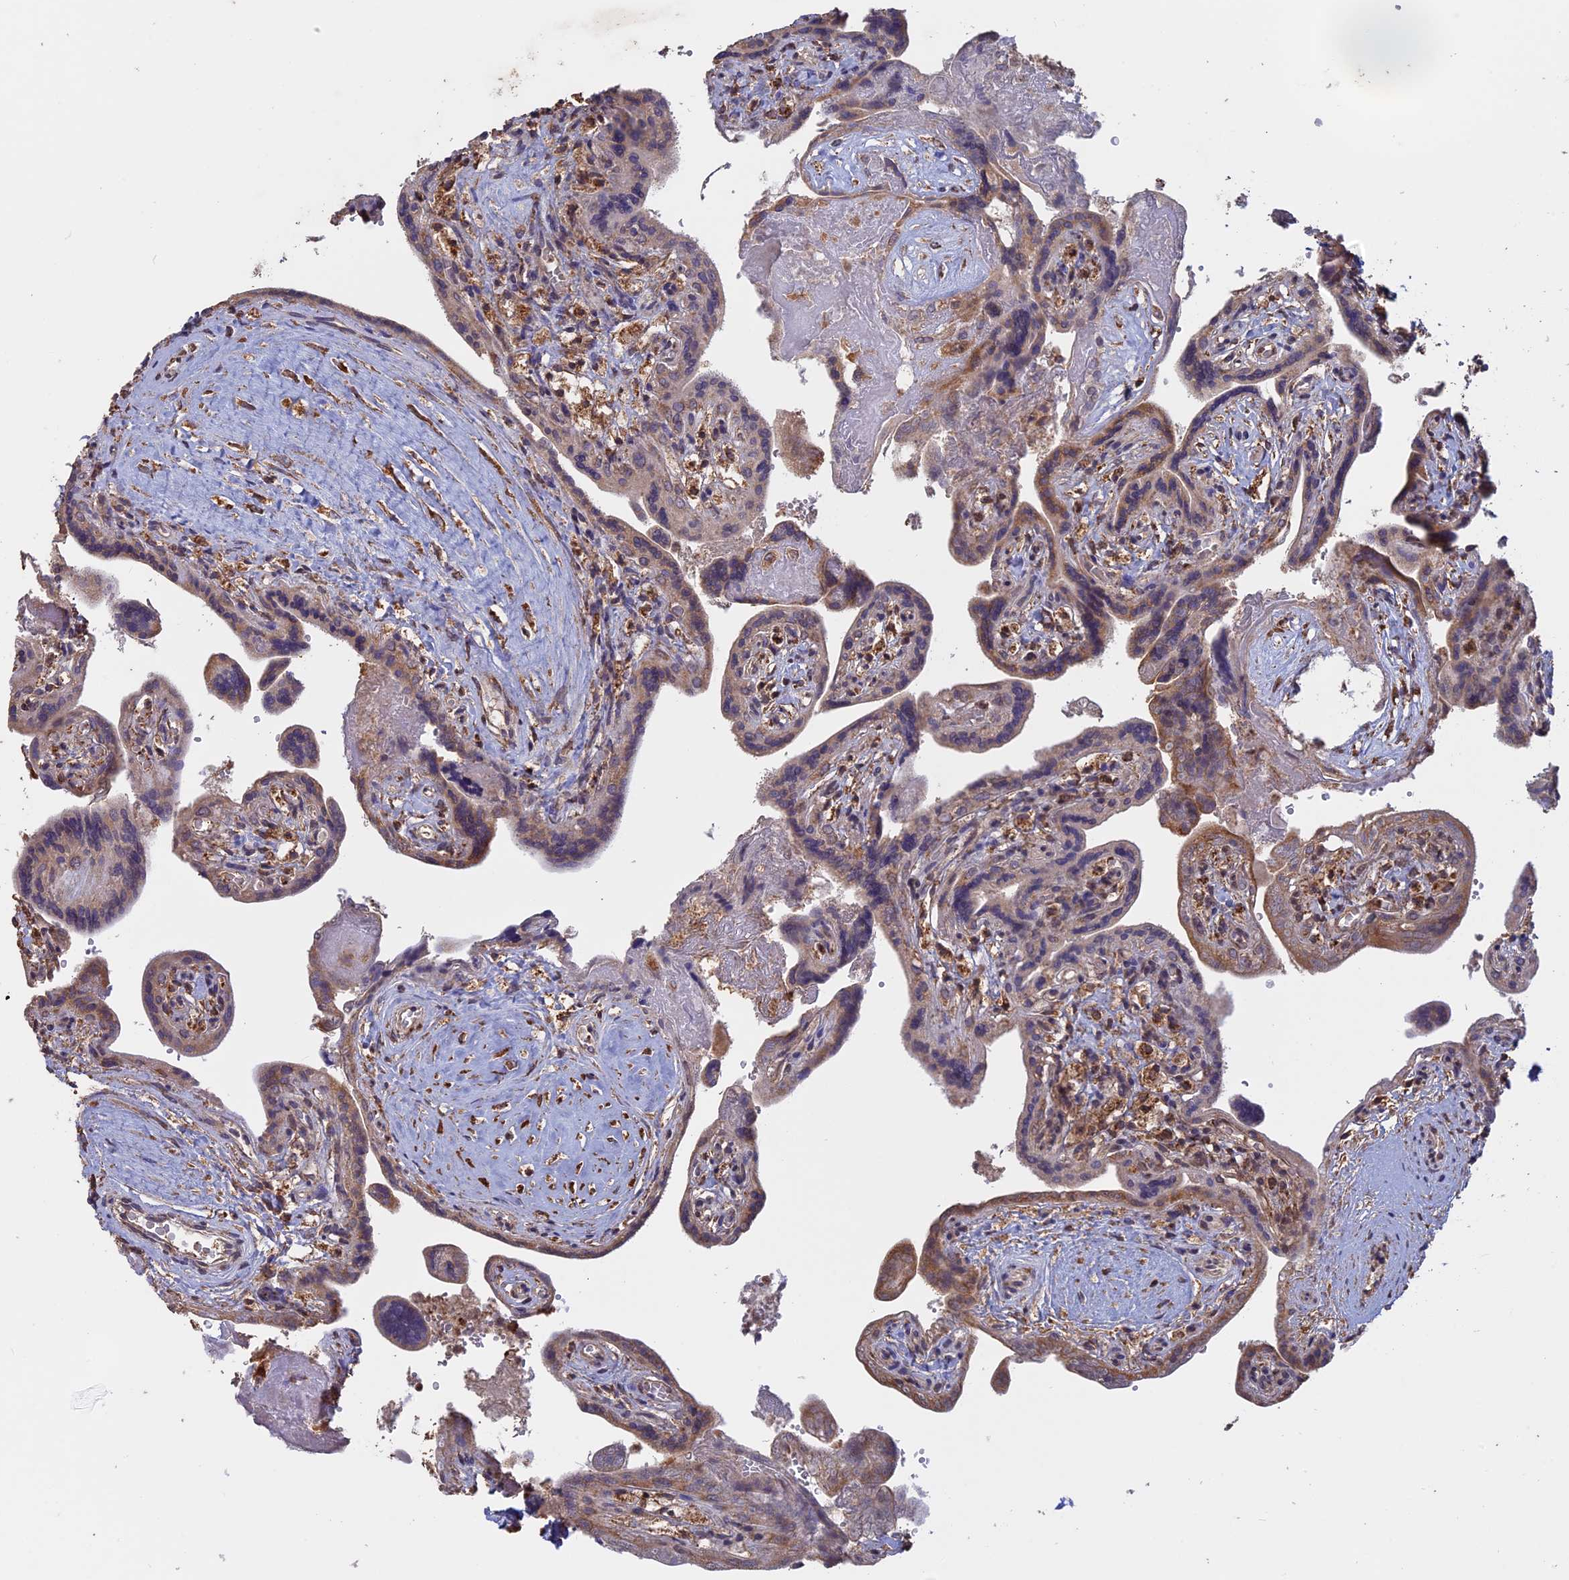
{"staining": {"intensity": "moderate", "quantity": "25%-75%", "location": "cytoplasmic/membranous,nuclear"}, "tissue": "placenta", "cell_type": "Trophoblastic cells", "image_type": "normal", "snomed": [{"axis": "morphology", "description": "Normal tissue, NOS"}, {"axis": "topography", "description": "Placenta"}], "caption": "DAB (3,3'-diaminobenzidine) immunohistochemical staining of unremarkable human placenta demonstrates moderate cytoplasmic/membranous,nuclear protein positivity in about 25%-75% of trophoblastic cells.", "gene": "FAM210B", "patient": {"sex": "female", "age": 37}}